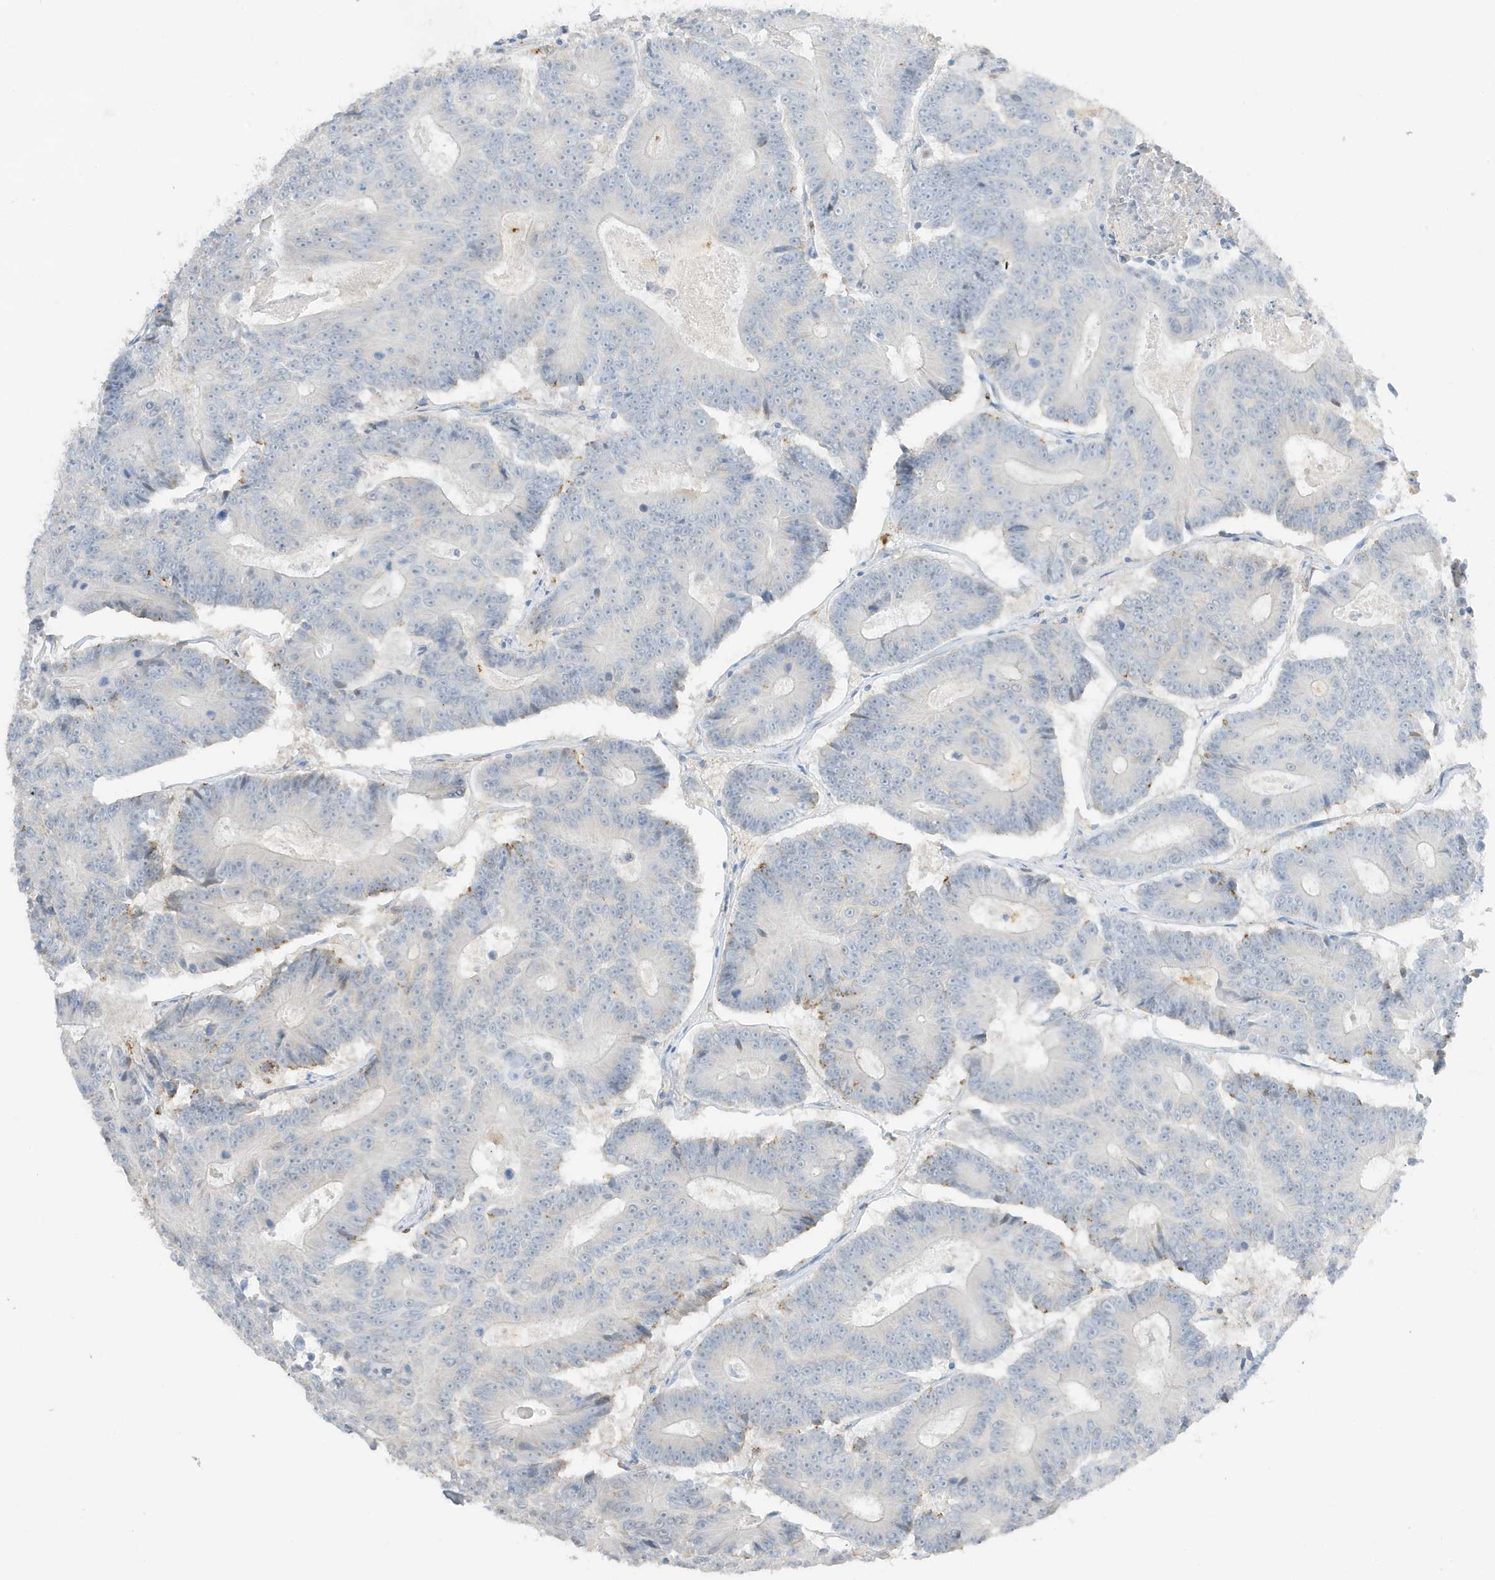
{"staining": {"intensity": "negative", "quantity": "none", "location": "none"}, "tissue": "colorectal cancer", "cell_type": "Tumor cells", "image_type": "cancer", "snomed": [{"axis": "morphology", "description": "Adenocarcinoma, NOS"}, {"axis": "topography", "description": "Colon"}], "caption": "The histopathology image reveals no staining of tumor cells in adenocarcinoma (colorectal).", "gene": "GCA", "patient": {"sex": "male", "age": 83}}